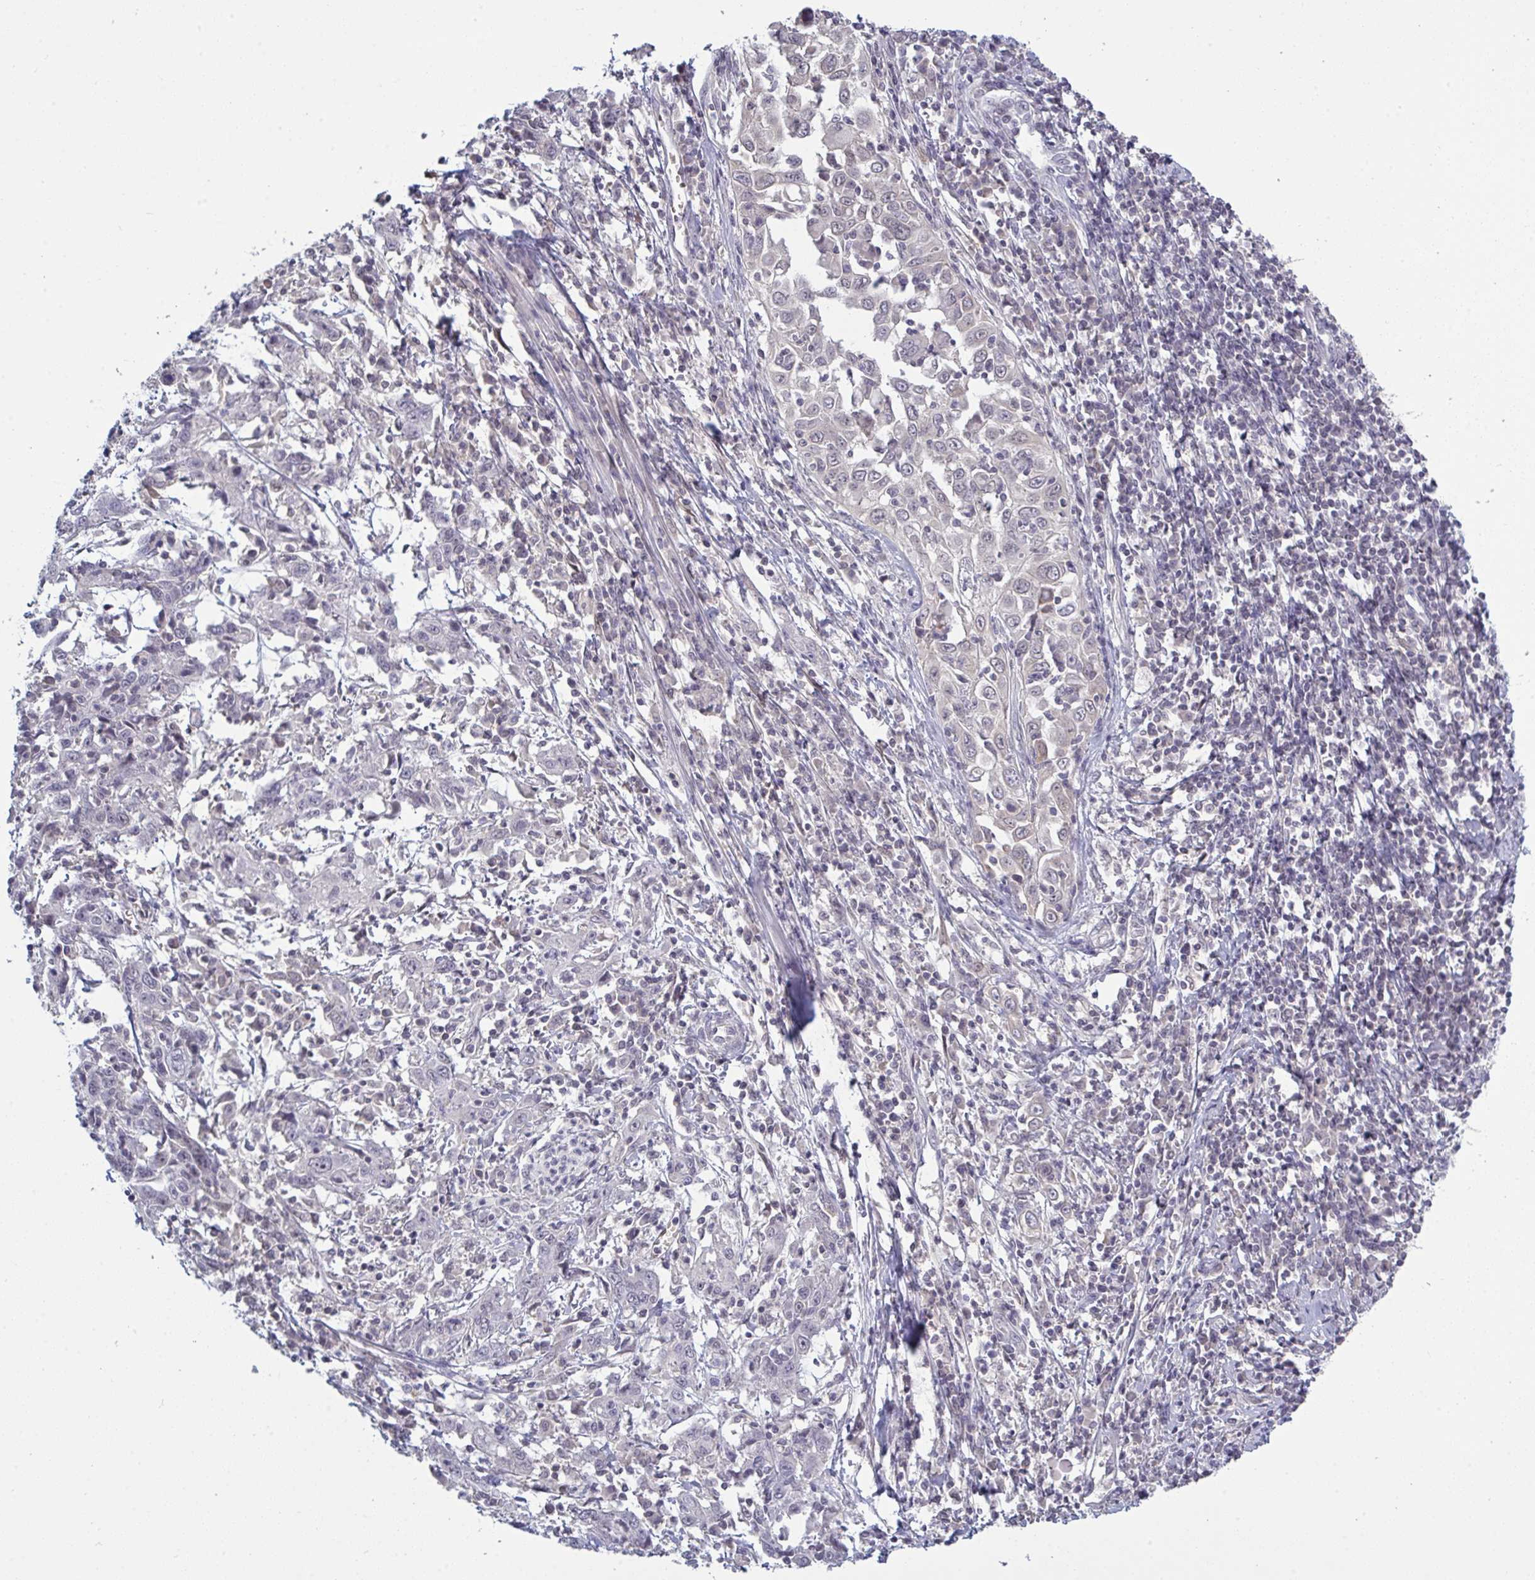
{"staining": {"intensity": "negative", "quantity": "none", "location": "none"}, "tissue": "cervical cancer", "cell_type": "Tumor cells", "image_type": "cancer", "snomed": [{"axis": "morphology", "description": "Squamous cell carcinoma, NOS"}, {"axis": "topography", "description": "Cervix"}], "caption": "DAB (3,3'-diaminobenzidine) immunohistochemical staining of cervical squamous cell carcinoma demonstrates no significant staining in tumor cells.", "gene": "ZNF784", "patient": {"sex": "female", "age": 46}}